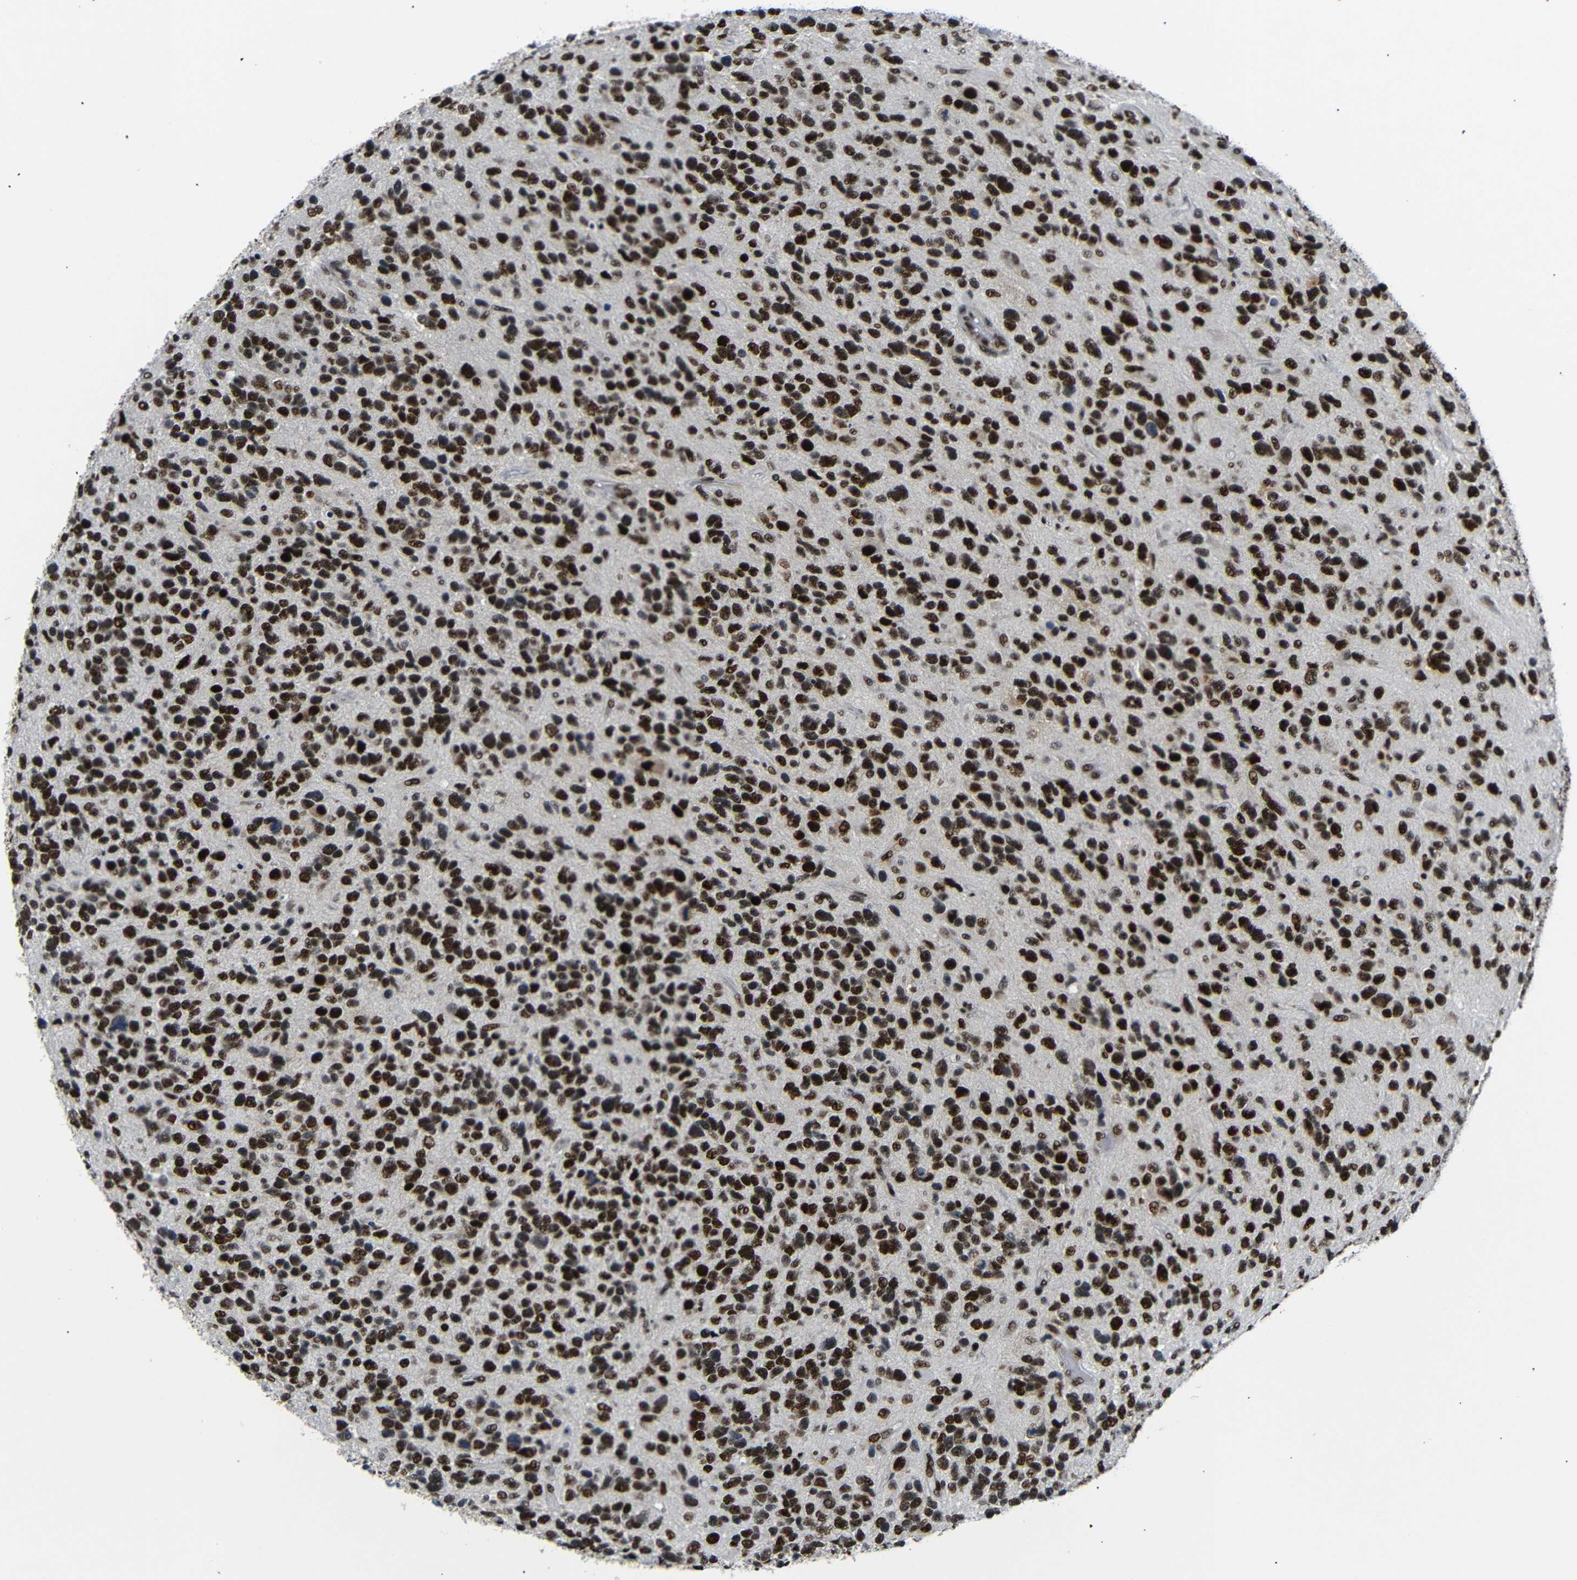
{"staining": {"intensity": "strong", "quantity": ">75%", "location": "nuclear"}, "tissue": "glioma", "cell_type": "Tumor cells", "image_type": "cancer", "snomed": [{"axis": "morphology", "description": "Glioma, malignant, High grade"}, {"axis": "topography", "description": "Brain"}], "caption": "Immunohistochemical staining of human malignant glioma (high-grade) exhibits high levels of strong nuclear expression in about >75% of tumor cells. (brown staining indicates protein expression, while blue staining denotes nuclei).", "gene": "SETDB2", "patient": {"sex": "female", "age": 58}}